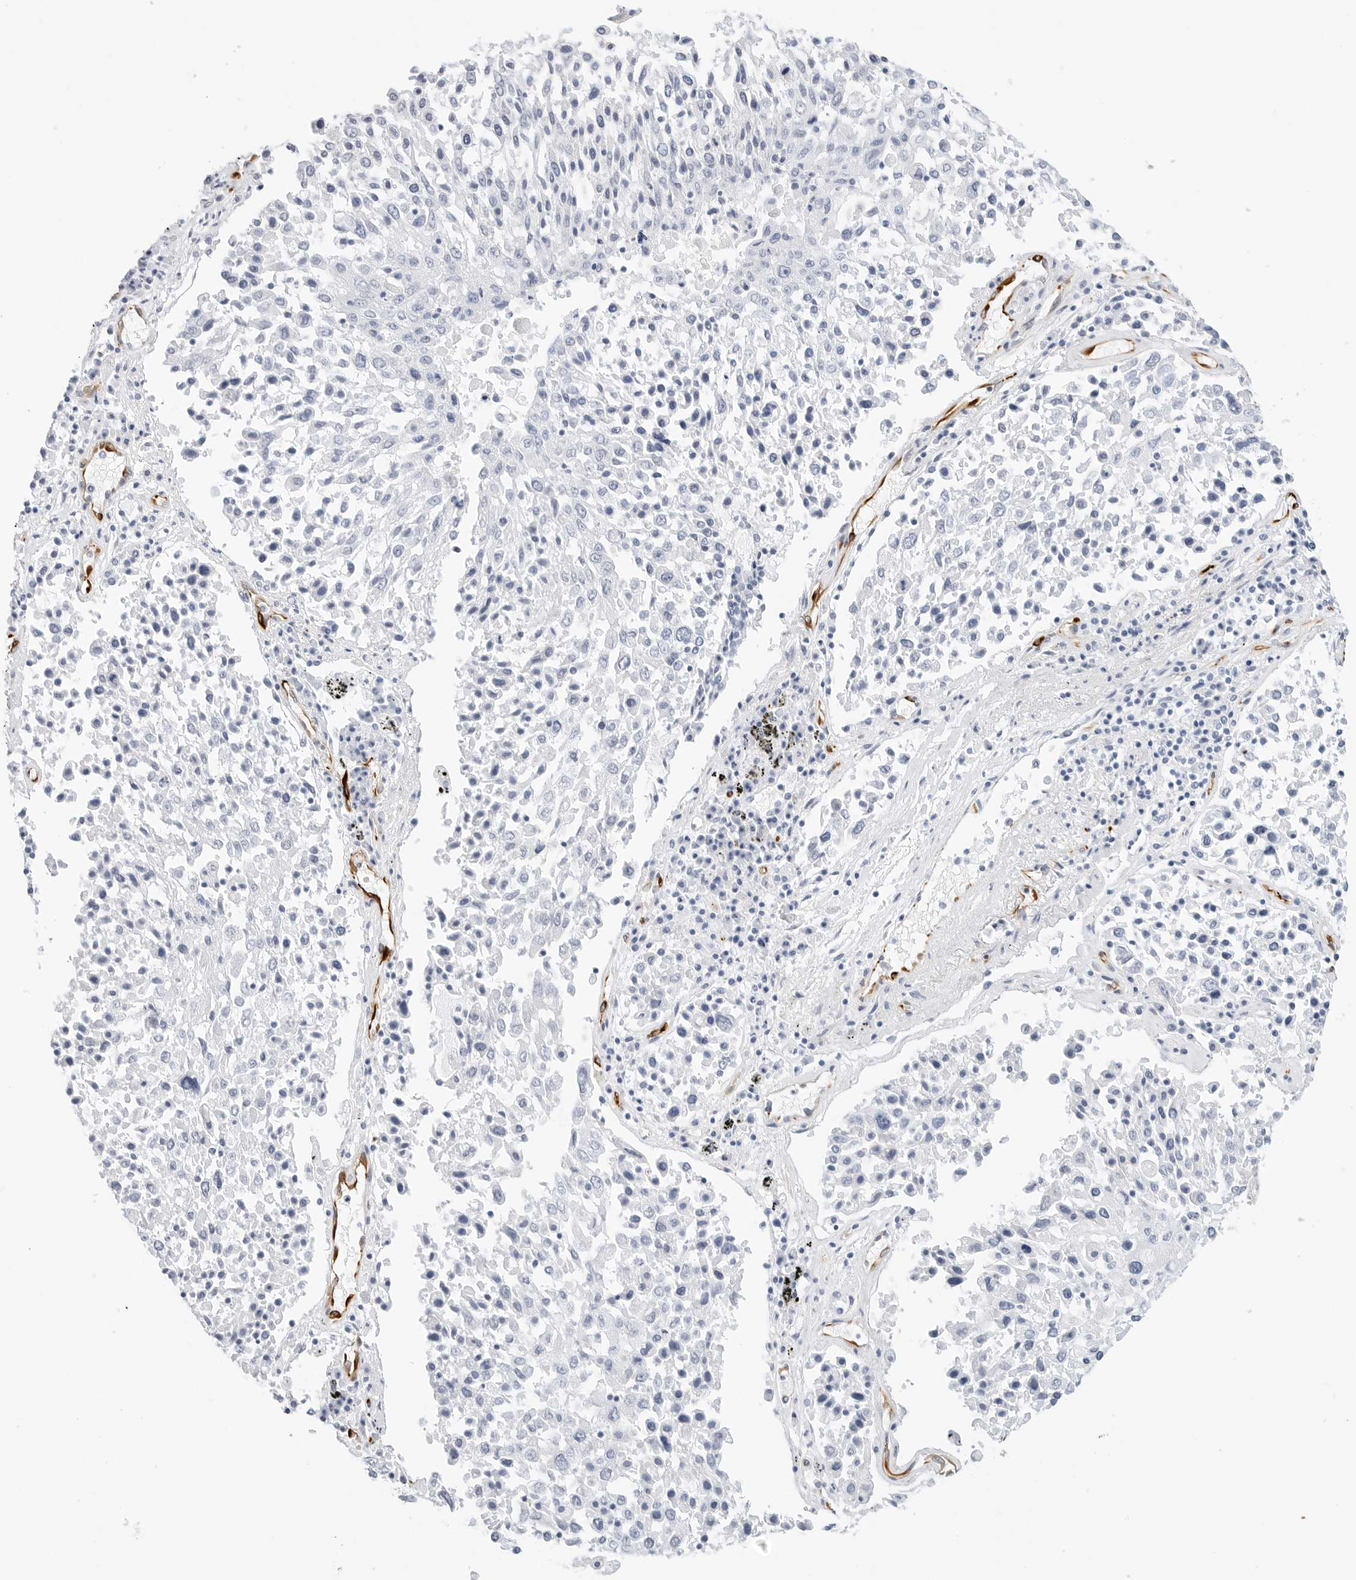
{"staining": {"intensity": "negative", "quantity": "none", "location": "none"}, "tissue": "lung cancer", "cell_type": "Tumor cells", "image_type": "cancer", "snomed": [{"axis": "morphology", "description": "Squamous cell carcinoma, NOS"}, {"axis": "topography", "description": "Lung"}], "caption": "High power microscopy histopathology image of an IHC micrograph of lung cancer (squamous cell carcinoma), revealing no significant positivity in tumor cells. (DAB immunohistochemistry with hematoxylin counter stain).", "gene": "NES", "patient": {"sex": "male", "age": 65}}